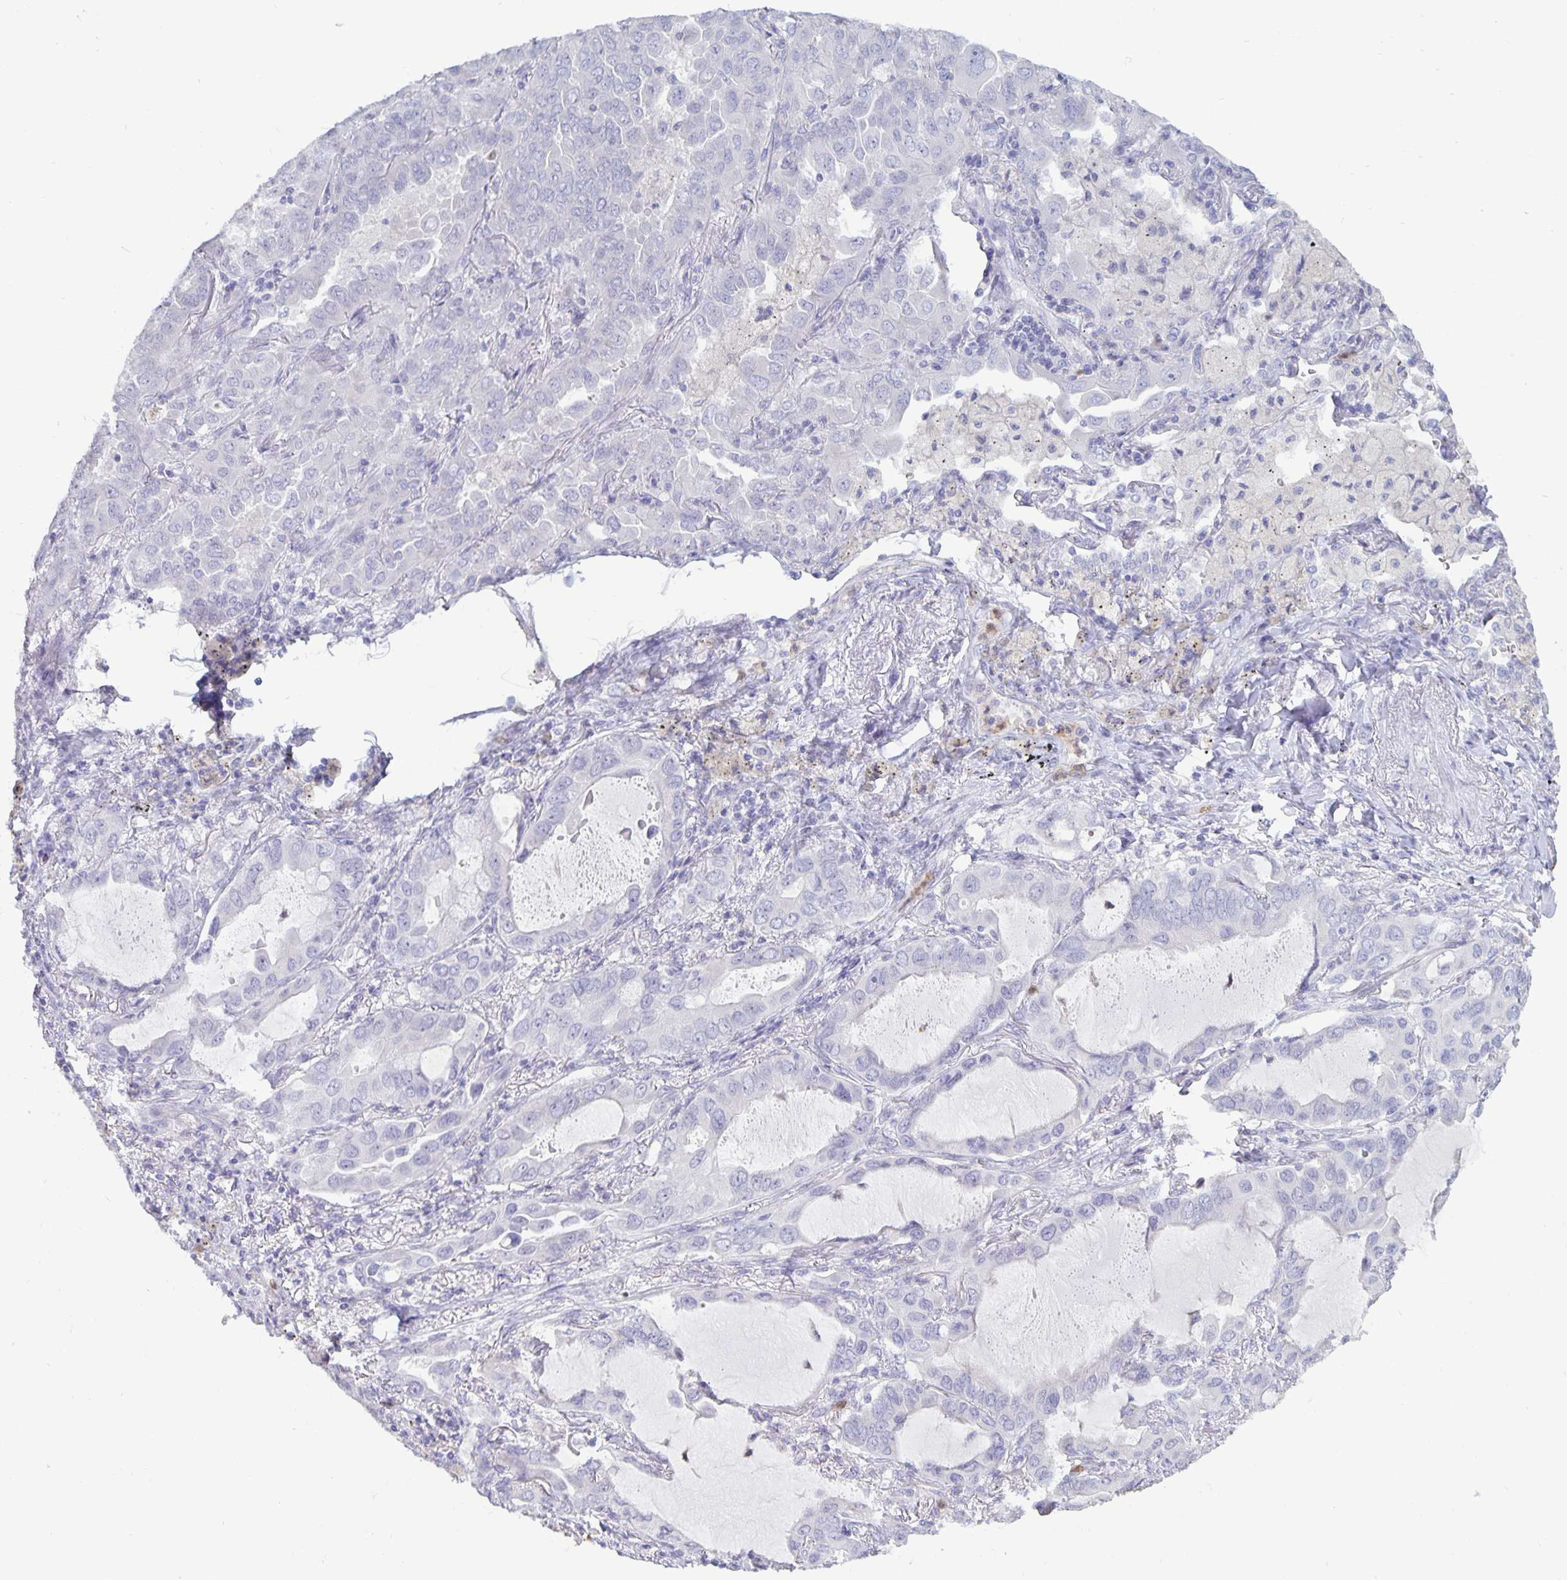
{"staining": {"intensity": "negative", "quantity": "none", "location": "none"}, "tissue": "lung cancer", "cell_type": "Tumor cells", "image_type": "cancer", "snomed": [{"axis": "morphology", "description": "Adenocarcinoma, NOS"}, {"axis": "topography", "description": "Lung"}], "caption": "An immunohistochemistry (IHC) photomicrograph of adenocarcinoma (lung) is shown. There is no staining in tumor cells of adenocarcinoma (lung).", "gene": "PLCB3", "patient": {"sex": "male", "age": 64}}